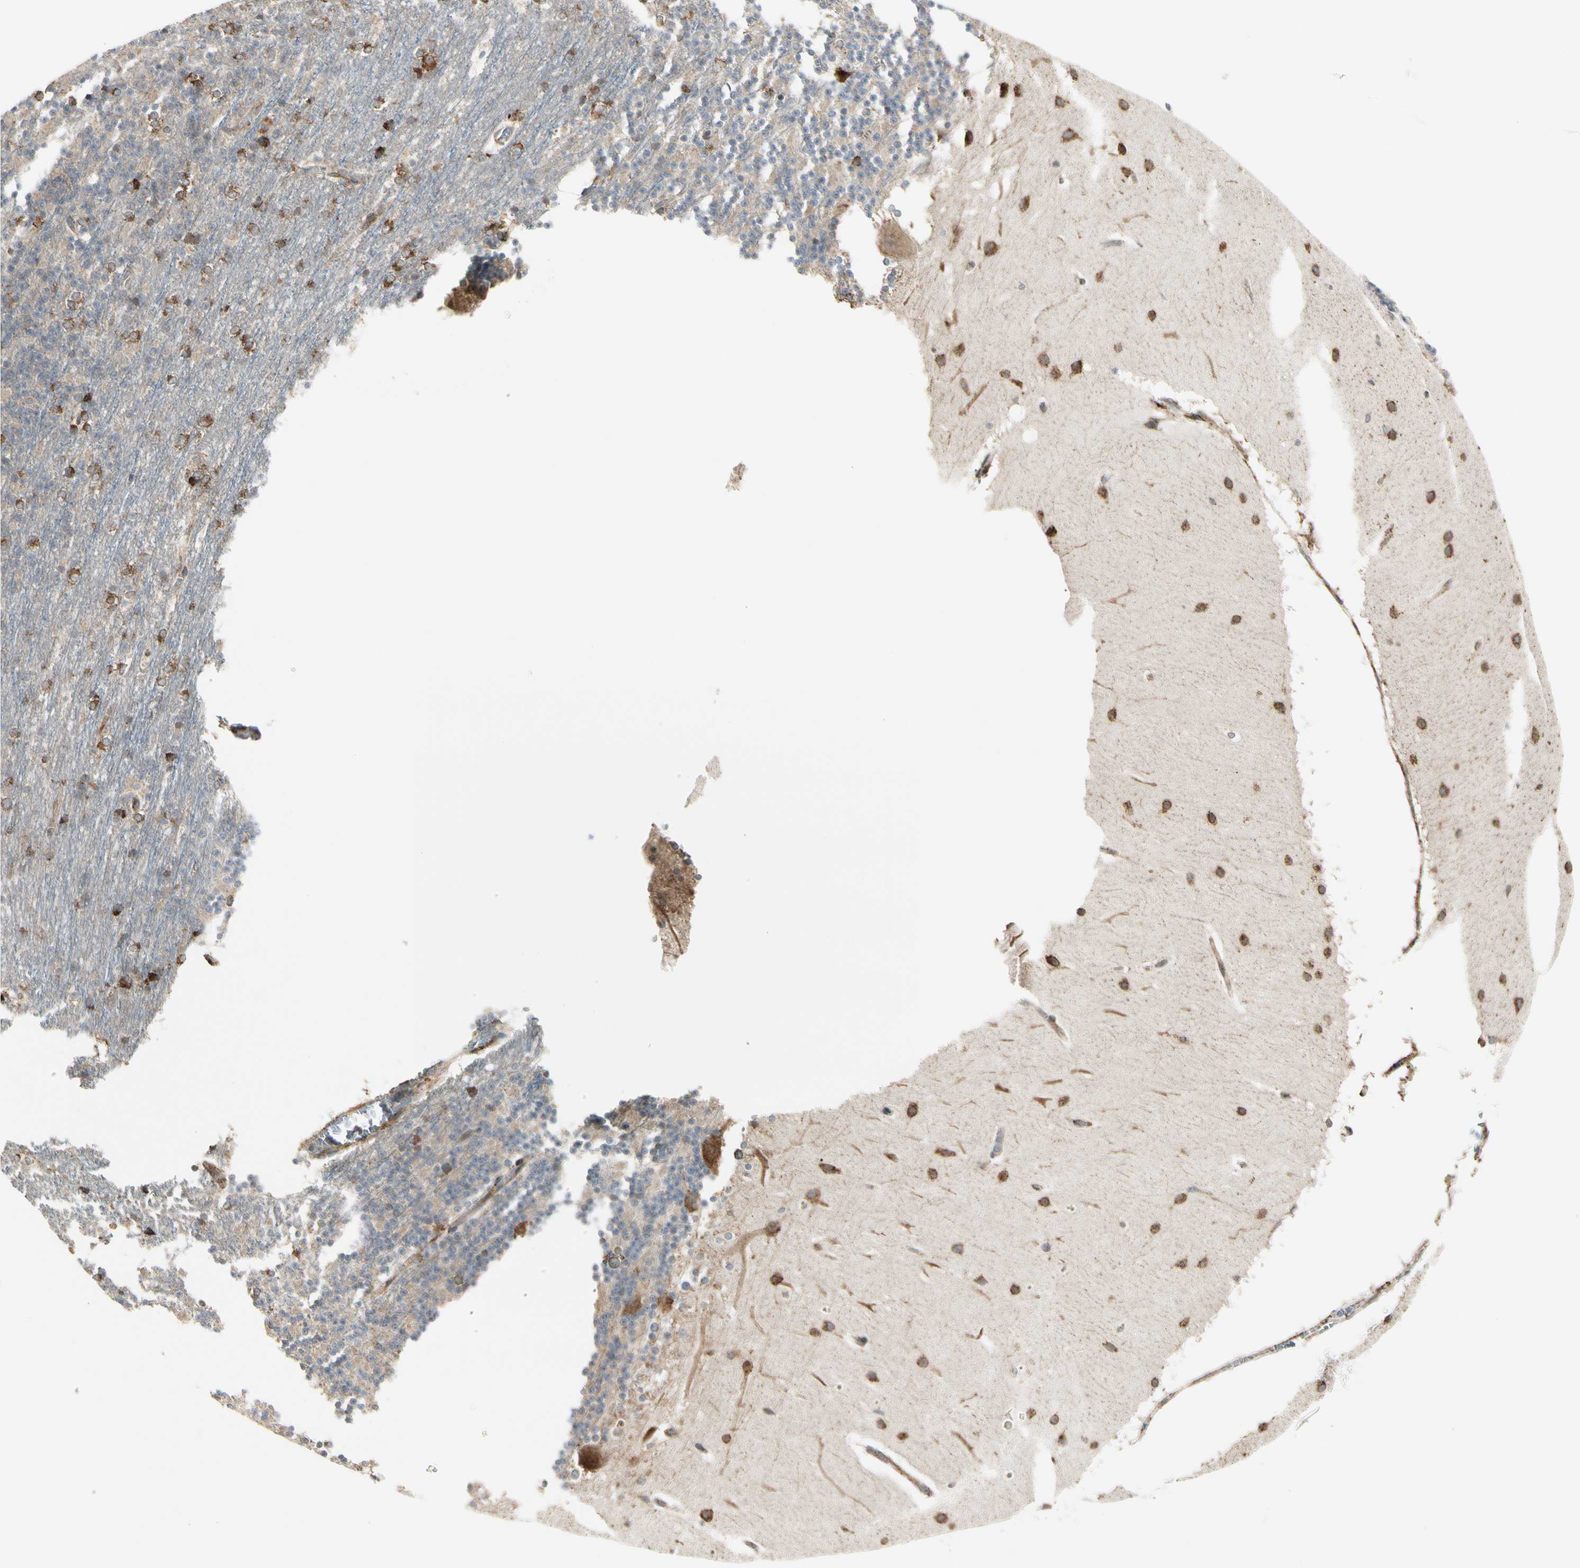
{"staining": {"intensity": "strong", "quantity": "<25%", "location": "cytoplasmic/membranous"}, "tissue": "cerebellum", "cell_type": "Cells in granular layer", "image_type": "normal", "snomed": [{"axis": "morphology", "description": "Normal tissue, NOS"}, {"axis": "topography", "description": "Cerebellum"}], "caption": "Protein staining shows strong cytoplasmic/membranous positivity in about <25% of cells in granular layer in normal cerebellum.", "gene": "HSP90B1", "patient": {"sex": "female", "age": 19}}